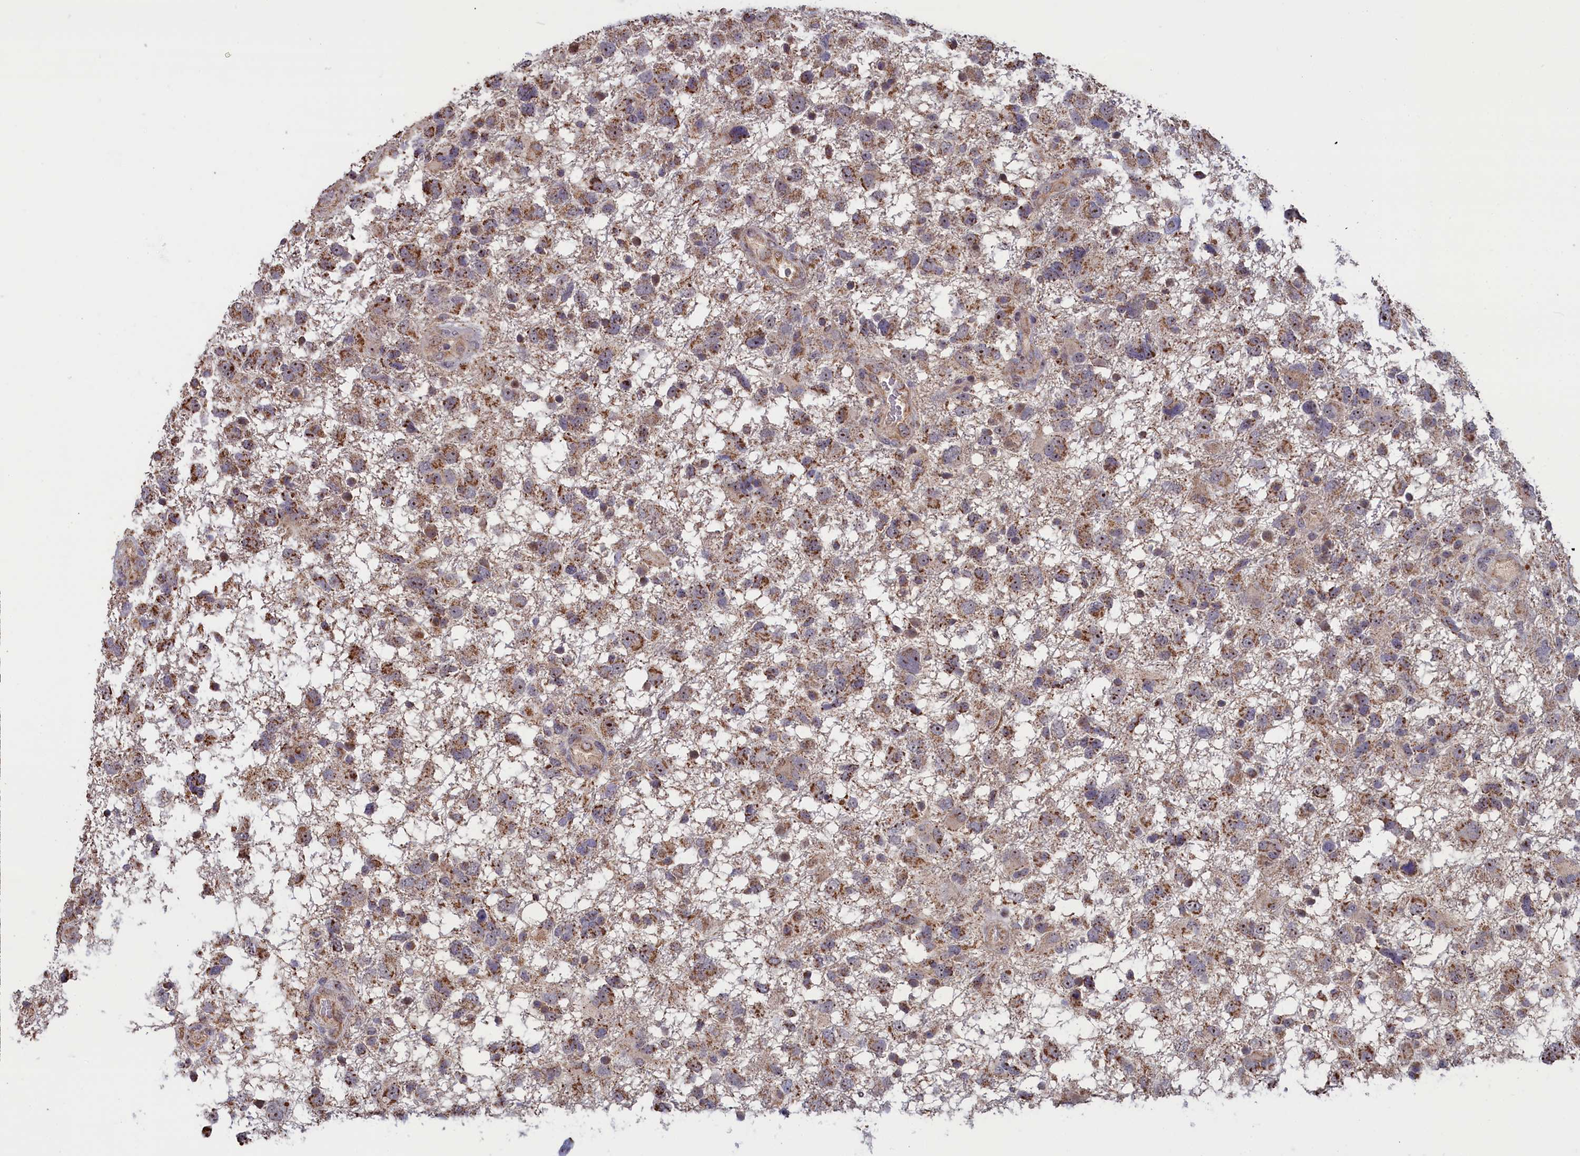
{"staining": {"intensity": "moderate", "quantity": ">75%", "location": "cytoplasmic/membranous,nuclear"}, "tissue": "glioma", "cell_type": "Tumor cells", "image_type": "cancer", "snomed": [{"axis": "morphology", "description": "Glioma, malignant, High grade"}, {"axis": "topography", "description": "Brain"}], "caption": "IHC (DAB (3,3'-diaminobenzidine)) staining of human glioma exhibits moderate cytoplasmic/membranous and nuclear protein staining in approximately >75% of tumor cells.", "gene": "ZNF816", "patient": {"sex": "male", "age": 61}}